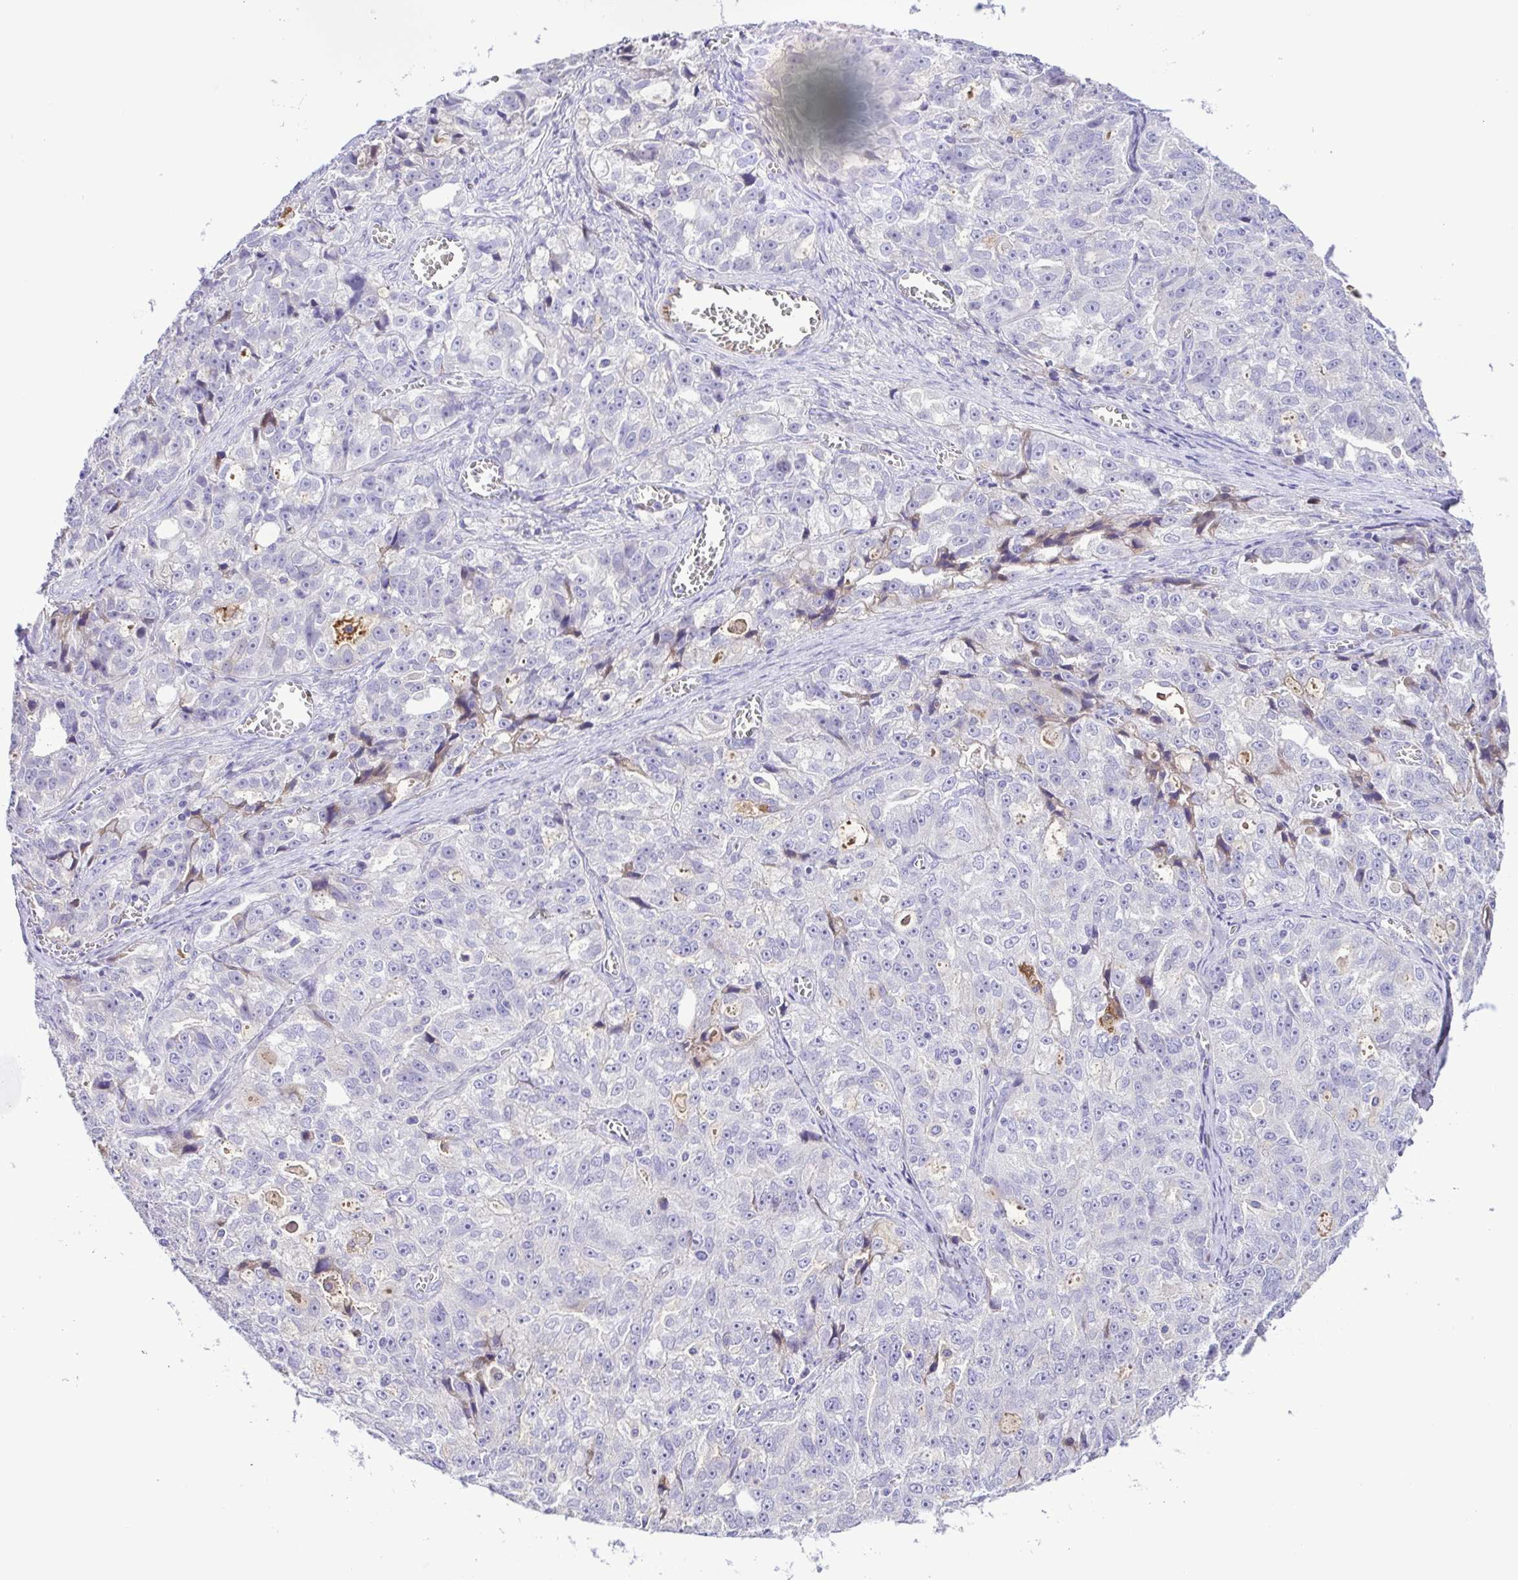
{"staining": {"intensity": "negative", "quantity": "none", "location": "none"}, "tissue": "ovarian cancer", "cell_type": "Tumor cells", "image_type": "cancer", "snomed": [{"axis": "morphology", "description": "Cystadenocarcinoma, serous, NOS"}, {"axis": "topography", "description": "Ovary"}], "caption": "Immunohistochemistry (IHC) of human ovarian cancer (serous cystadenocarcinoma) shows no staining in tumor cells.", "gene": "IGFL1", "patient": {"sex": "female", "age": 51}}